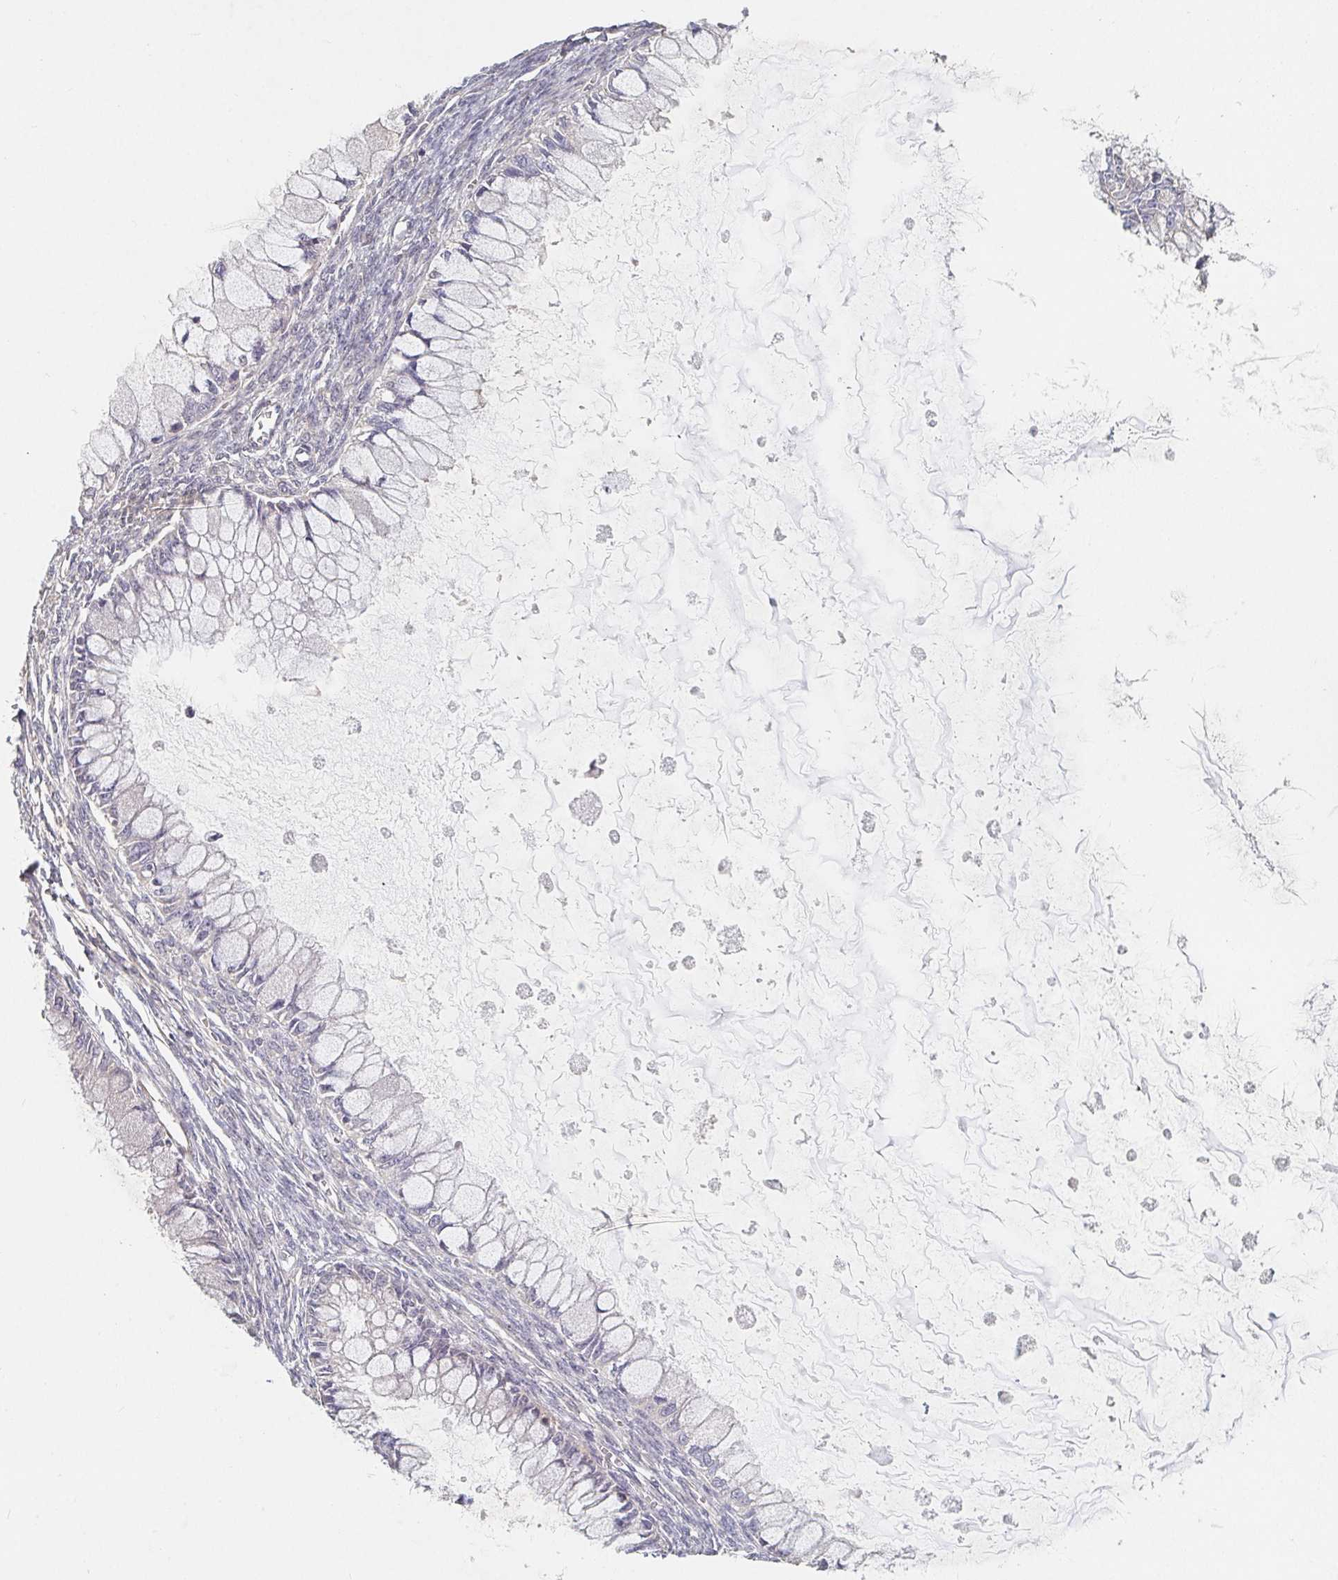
{"staining": {"intensity": "negative", "quantity": "none", "location": "none"}, "tissue": "ovarian cancer", "cell_type": "Tumor cells", "image_type": "cancer", "snomed": [{"axis": "morphology", "description": "Cystadenocarcinoma, mucinous, NOS"}, {"axis": "topography", "description": "Ovary"}], "caption": "An IHC histopathology image of mucinous cystadenocarcinoma (ovarian) is shown. There is no staining in tumor cells of mucinous cystadenocarcinoma (ovarian).", "gene": "NME9", "patient": {"sex": "female", "age": 34}}